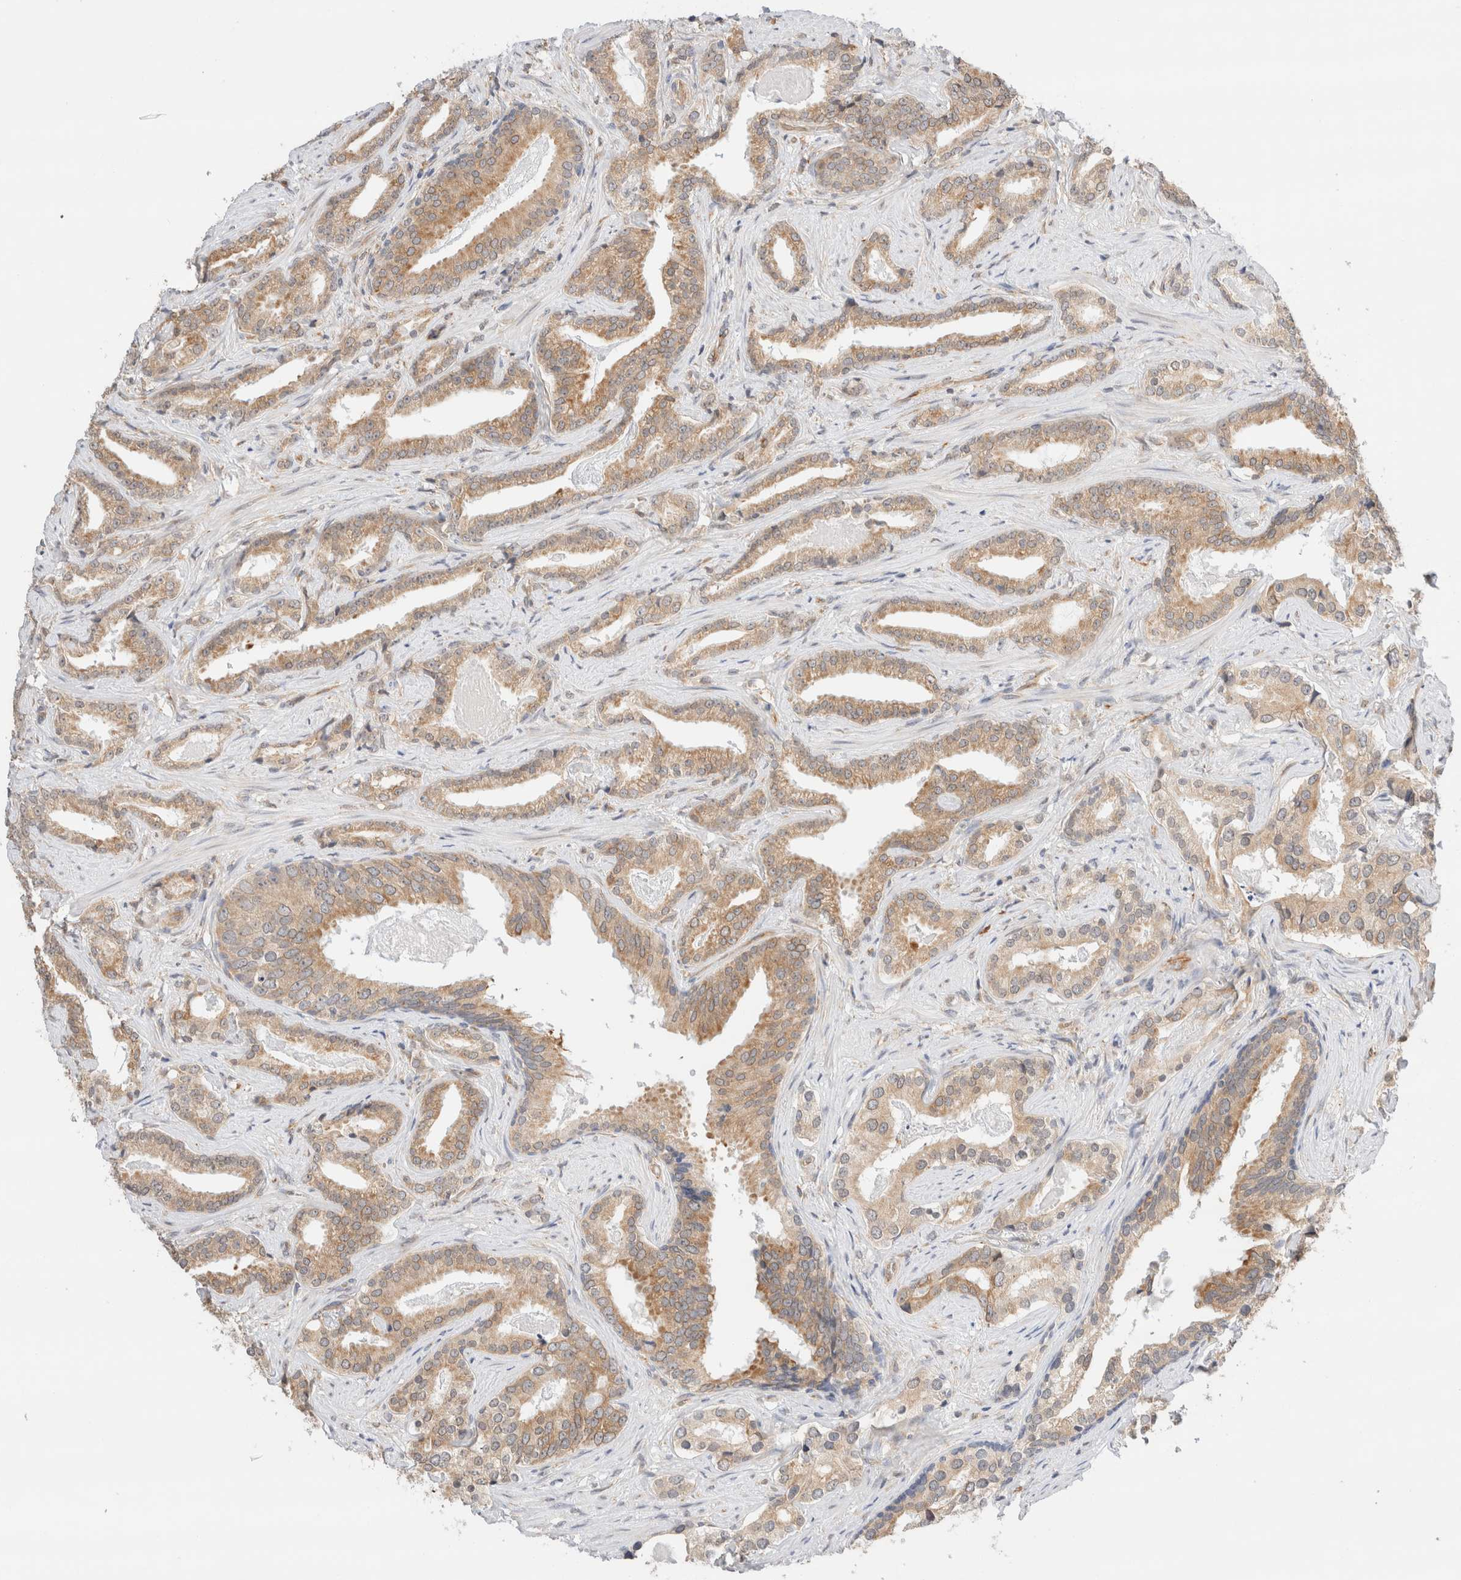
{"staining": {"intensity": "moderate", "quantity": ">75%", "location": "cytoplasmic/membranous"}, "tissue": "prostate cancer", "cell_type": "Tumor cells", "image_type": "cancer", "snomed": [{"axis": "morphology", "description": "Adenocarcinoma, Low grade"}, {"axis": "topography", "description": "Prostate"}], "caption": "There is medium levels of moderate cytoplasmic/membranous positivity in tumor cells of prostate cancer (adenocarcinoma (low-grade)), as demonstrated by immunohistochemical staining (brown color).", "gene": "SYVN1", "patient": {"sex": "male", "age": 67}}